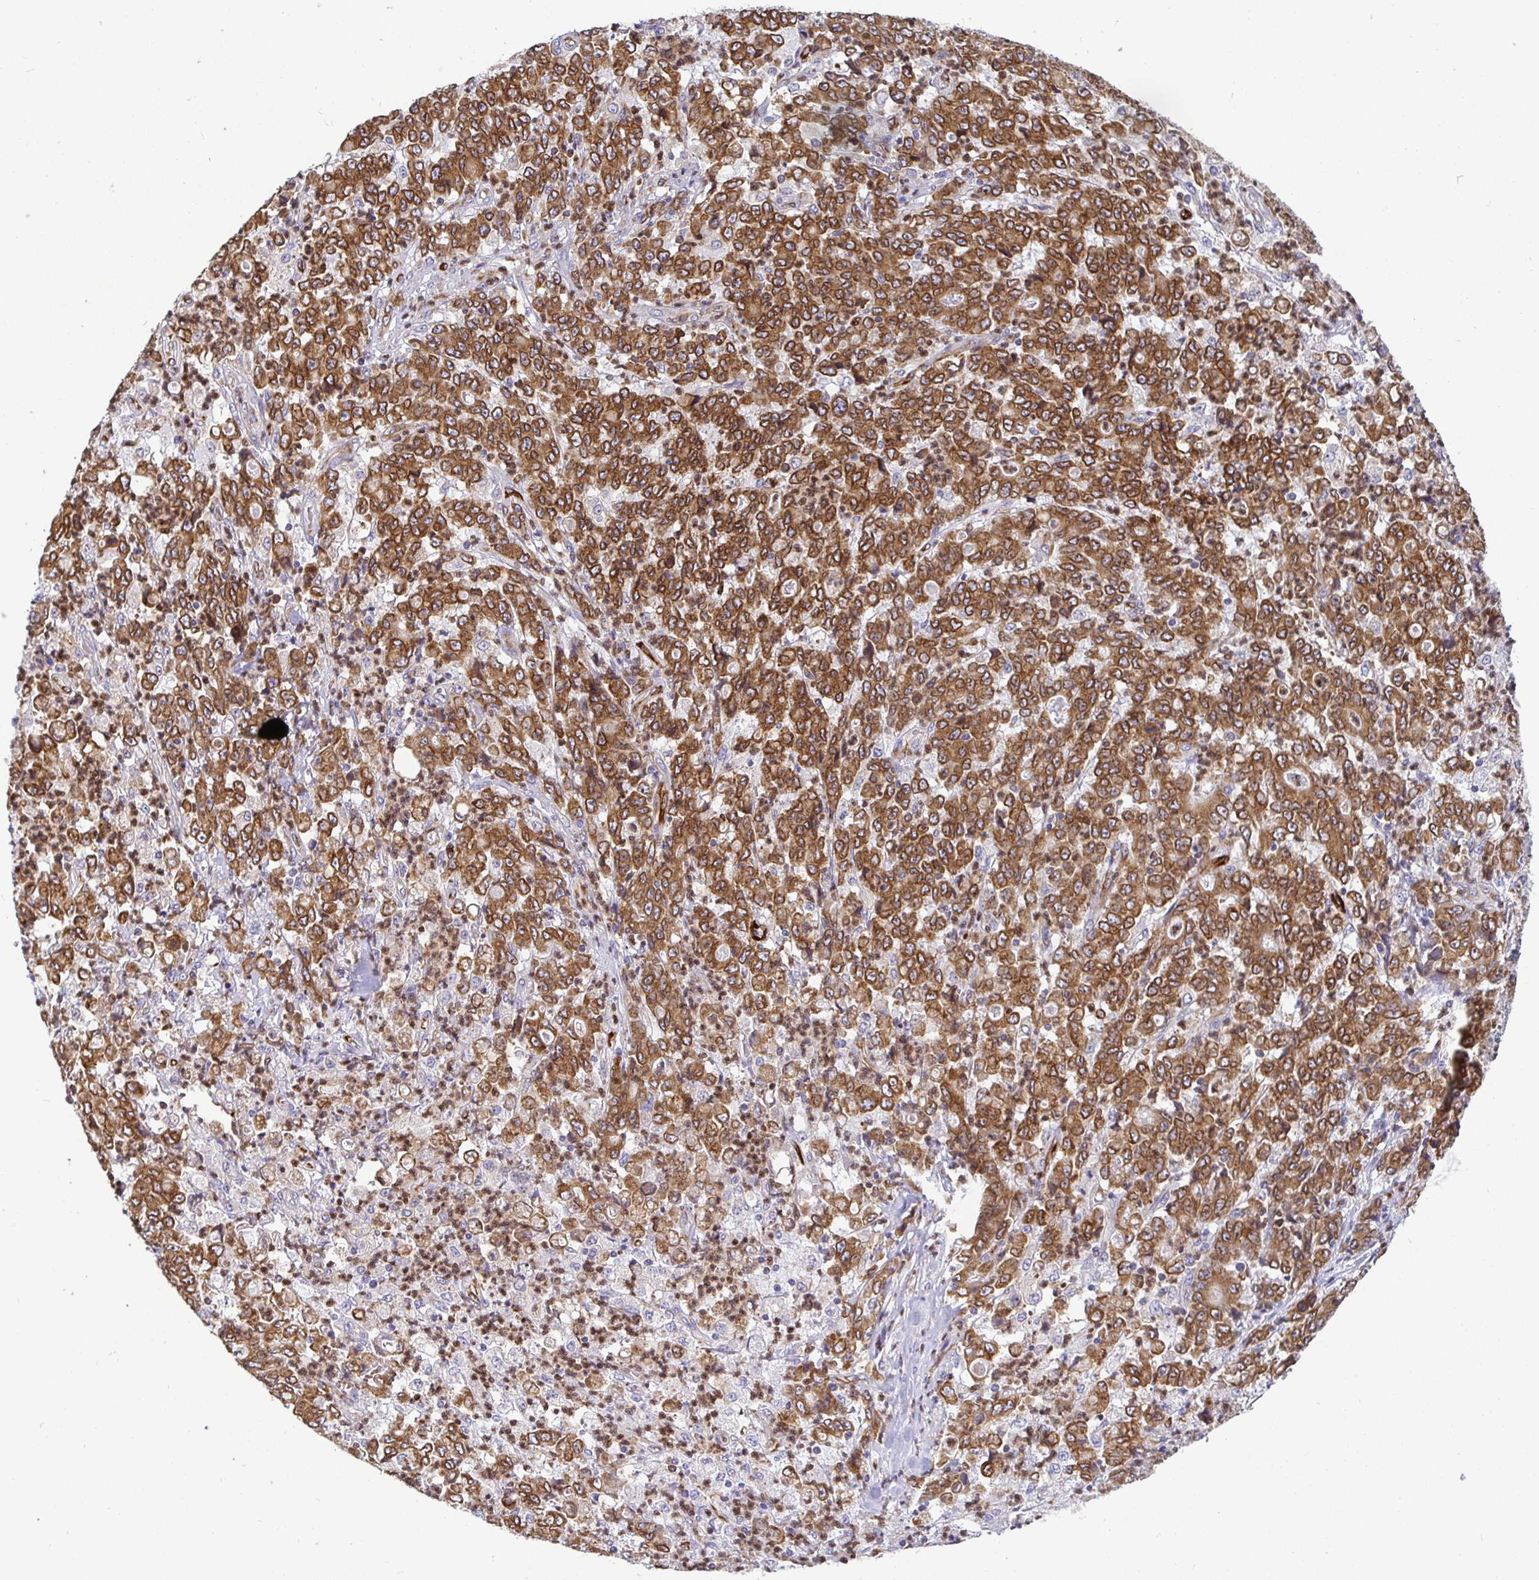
{"staining": {"intensity": "moderate", "quantity": ">75%", "location": "cytoplasmic/membranous"}, "tissue": "stomach cancer", "cell_type": "Tumor cells", "image_type": "cancer", "snomed": [{"axis": "morphology", "description": "Adenocarcinoma, NOS"}, {"axis": "topography", "description": "Stomach, lower"}], "caption": "Immunohistochemical staining of stomach adenocarcinoma demonstrates moderate cytoplasmic/membranous protein staining in about >75% of tumor cells.", "gene": "TP53I11", "patient": {"sex": "female", "age": 71}}